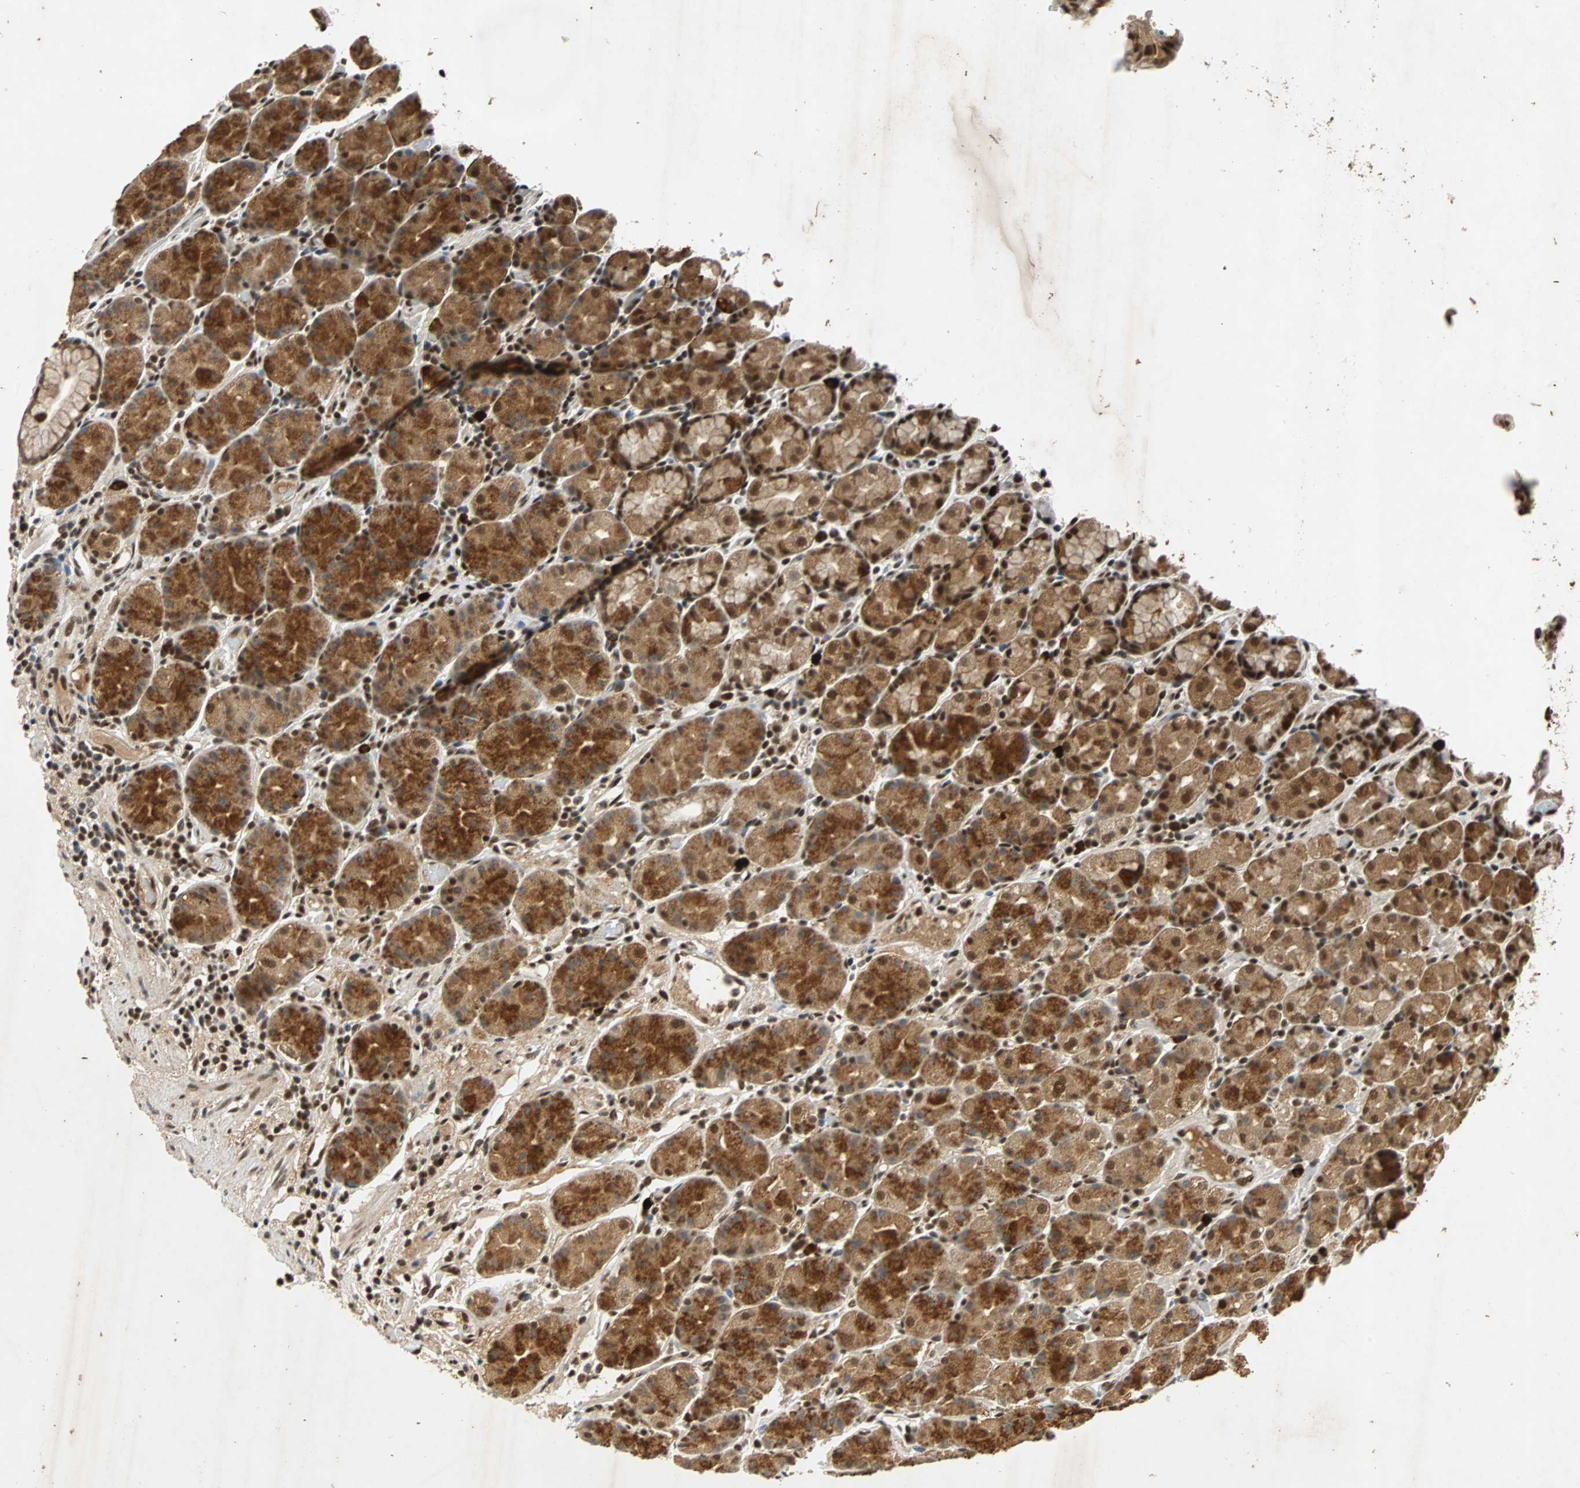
{"staining": {"intensity": "strong", "quantity": ">75%", "location": "cytoplasmic/membranous,nuclear"}, "tissue": "stomach", "cell_type": "Glandular cells", "image_type": "normal", "snomed": [{"axis": "morphology", "description": "Normal tissue, NOS"}, {"axis": "topography", "description": "Stomach, upper"}], "caption": "High-power microscopy captured an IHC photomicrograph of benign stomach, revealing strong cytoplasmic/membranous,nuclear positivity in about >75% of glandular cells. (Stains: DAB (3,3'-diaminobenzidine) in brown, nuclei in blue, Microscopy: brightfield microscopy at high magnification).", "gene": "TAF5", "patient": {"sex": "male", "age": 68}}